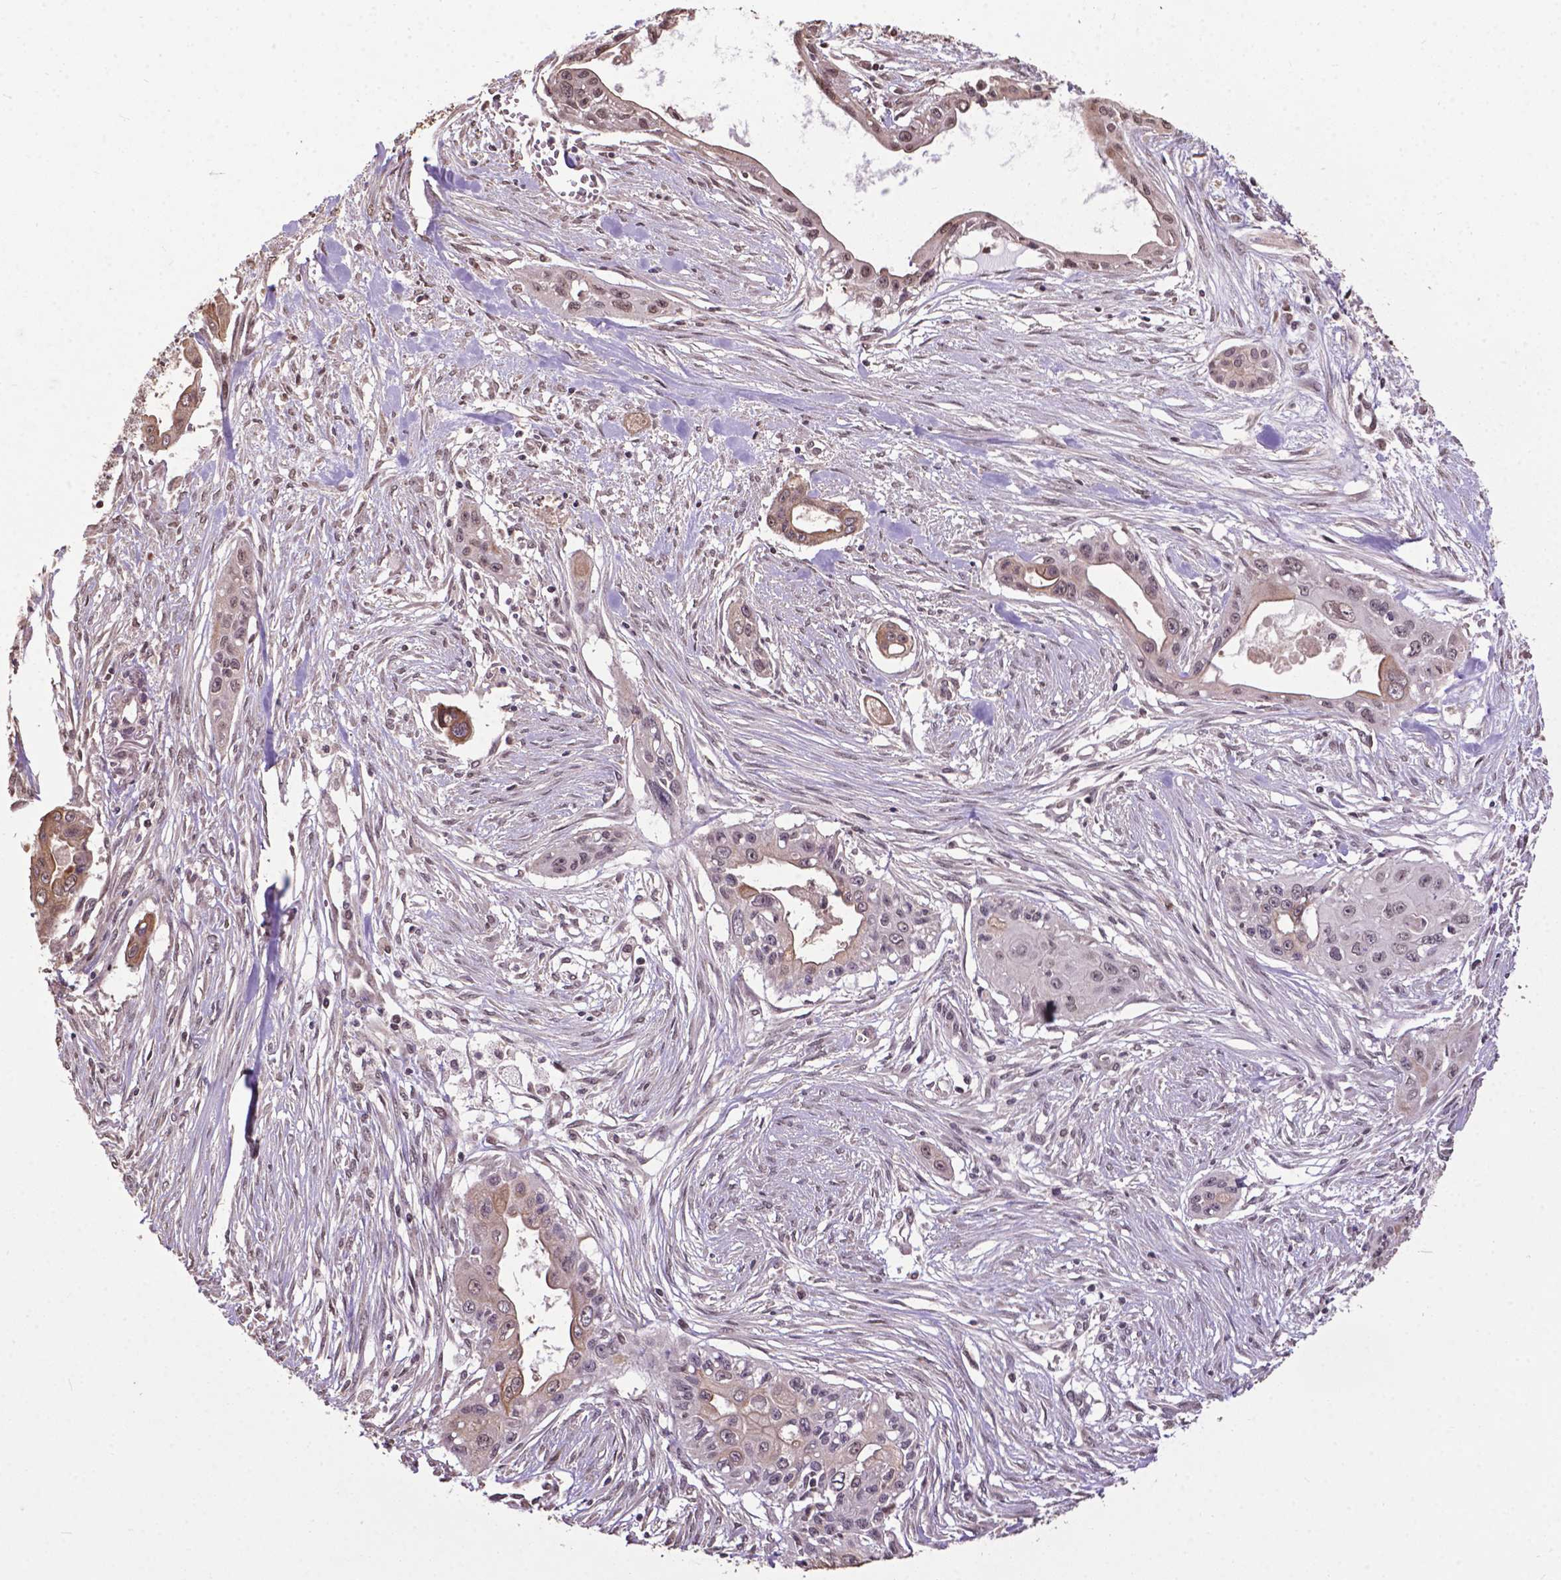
{"staining": {"intensity": "weak", "quantity": "25%-75%", "location": "cytoplasmic/membranous"}, "tissue": "pancreatic cancer", "cell_type": "Tumor cells", "image_type": "cancer", "snomed": [{"axis": "morphology", "description": "Adenocarcinoma, NOS"}, {"axis": "topography", "description": "Pancreas"}], "caption": "Pancreatic adenocarcinoma stained for a protein (brown) exhibits weak cytoplasmic/membranous positive expression in about 25%-75% of tumor cells.", "gene": "GLRA2", "patient": {"sex": "male", "age": 60}}